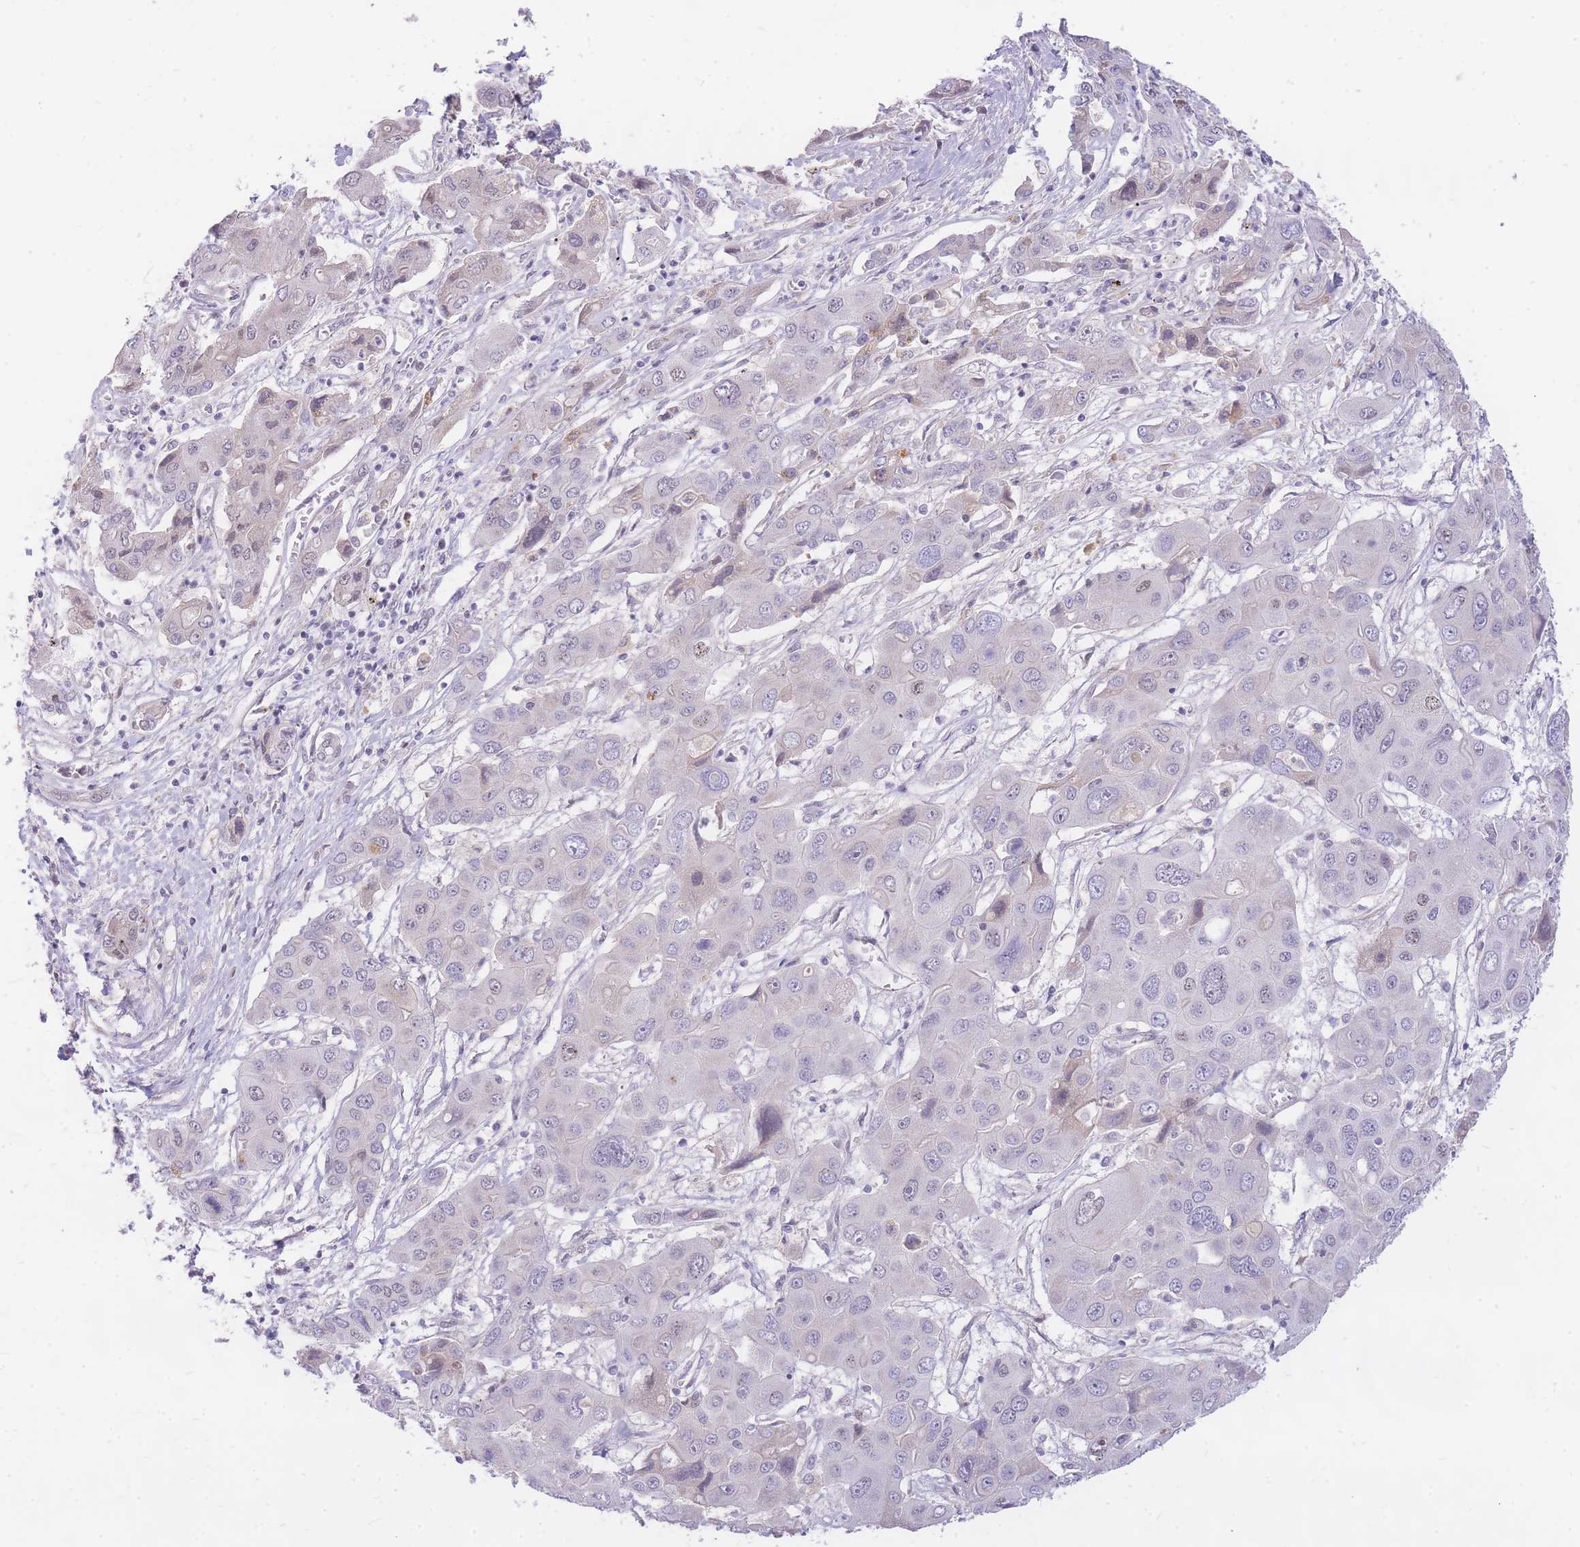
{"staining": {"intensity": "negative", "quantity": "none", "location": "none"}, "tissue": "liver cancer", "cell_type": "Tumor cells", "image_type": "cancer", "snomed": [{"axis": "morphology", "description": "Cholangiocarcinoma"}, {"axis": "topography", "description": "Liver"}], "caption": "Tumor cells are negative for protein expression in human cholangiocarcinoma (liver).", "gene": "TLE2", "patient": {"sex": "male", "age": 67}}